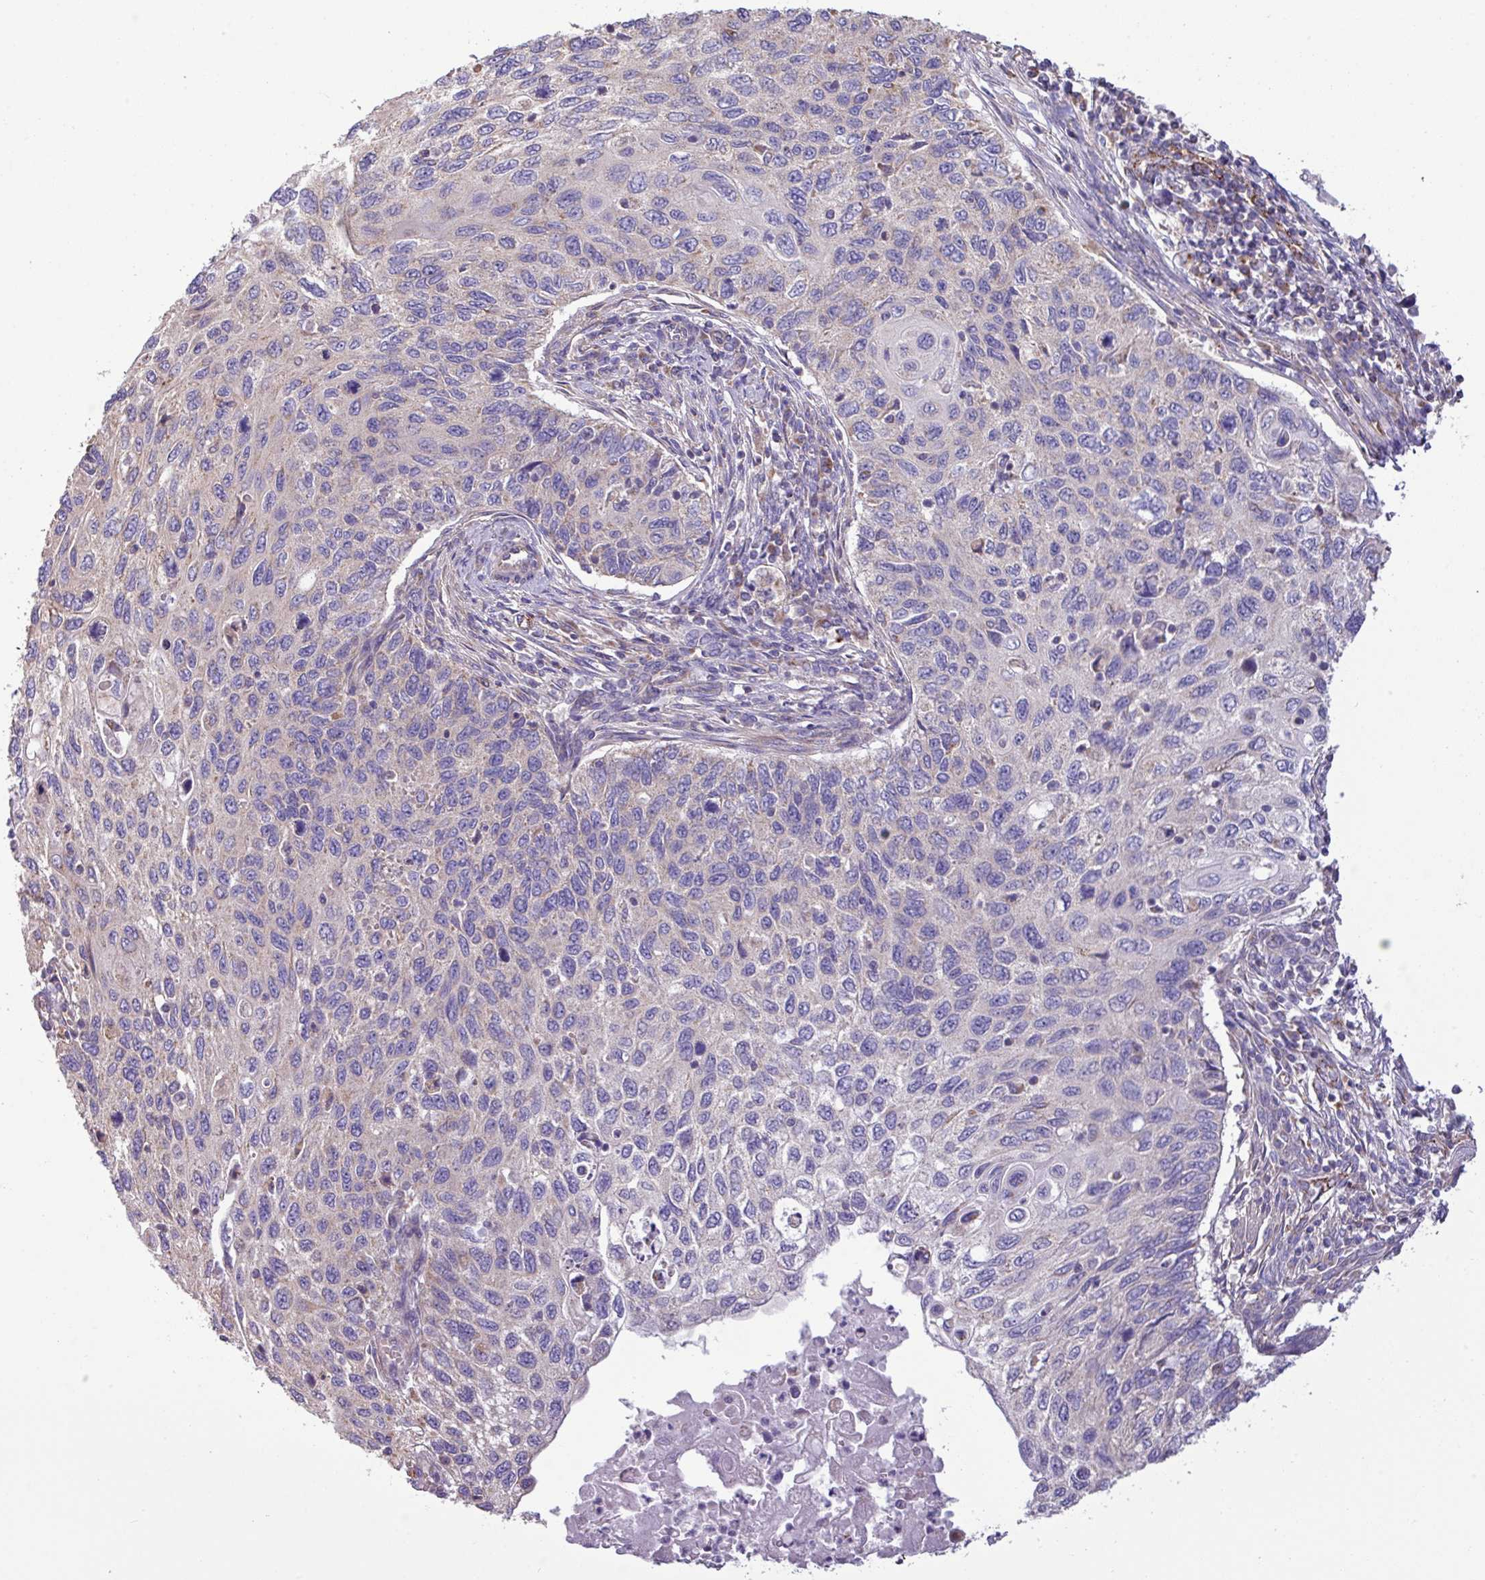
{"staining": {"intensity": "negative", "quantity": "none", "location": "none"}, "tissue": "cervical cancer", "cell_type": "Tumor cells", "image_type": "cancer", "snomed": [{"axis": "morphology", "description": "Squamous cell carcinoma, NOS"}, {"axis": "topography", "description": "Cervix"}], "caption": "There is no significant positivity in tumor cells of cervical squamous cell carcinoma.", "gene": "PPM1J", "patient": {"sex": "female", "age": 70}}